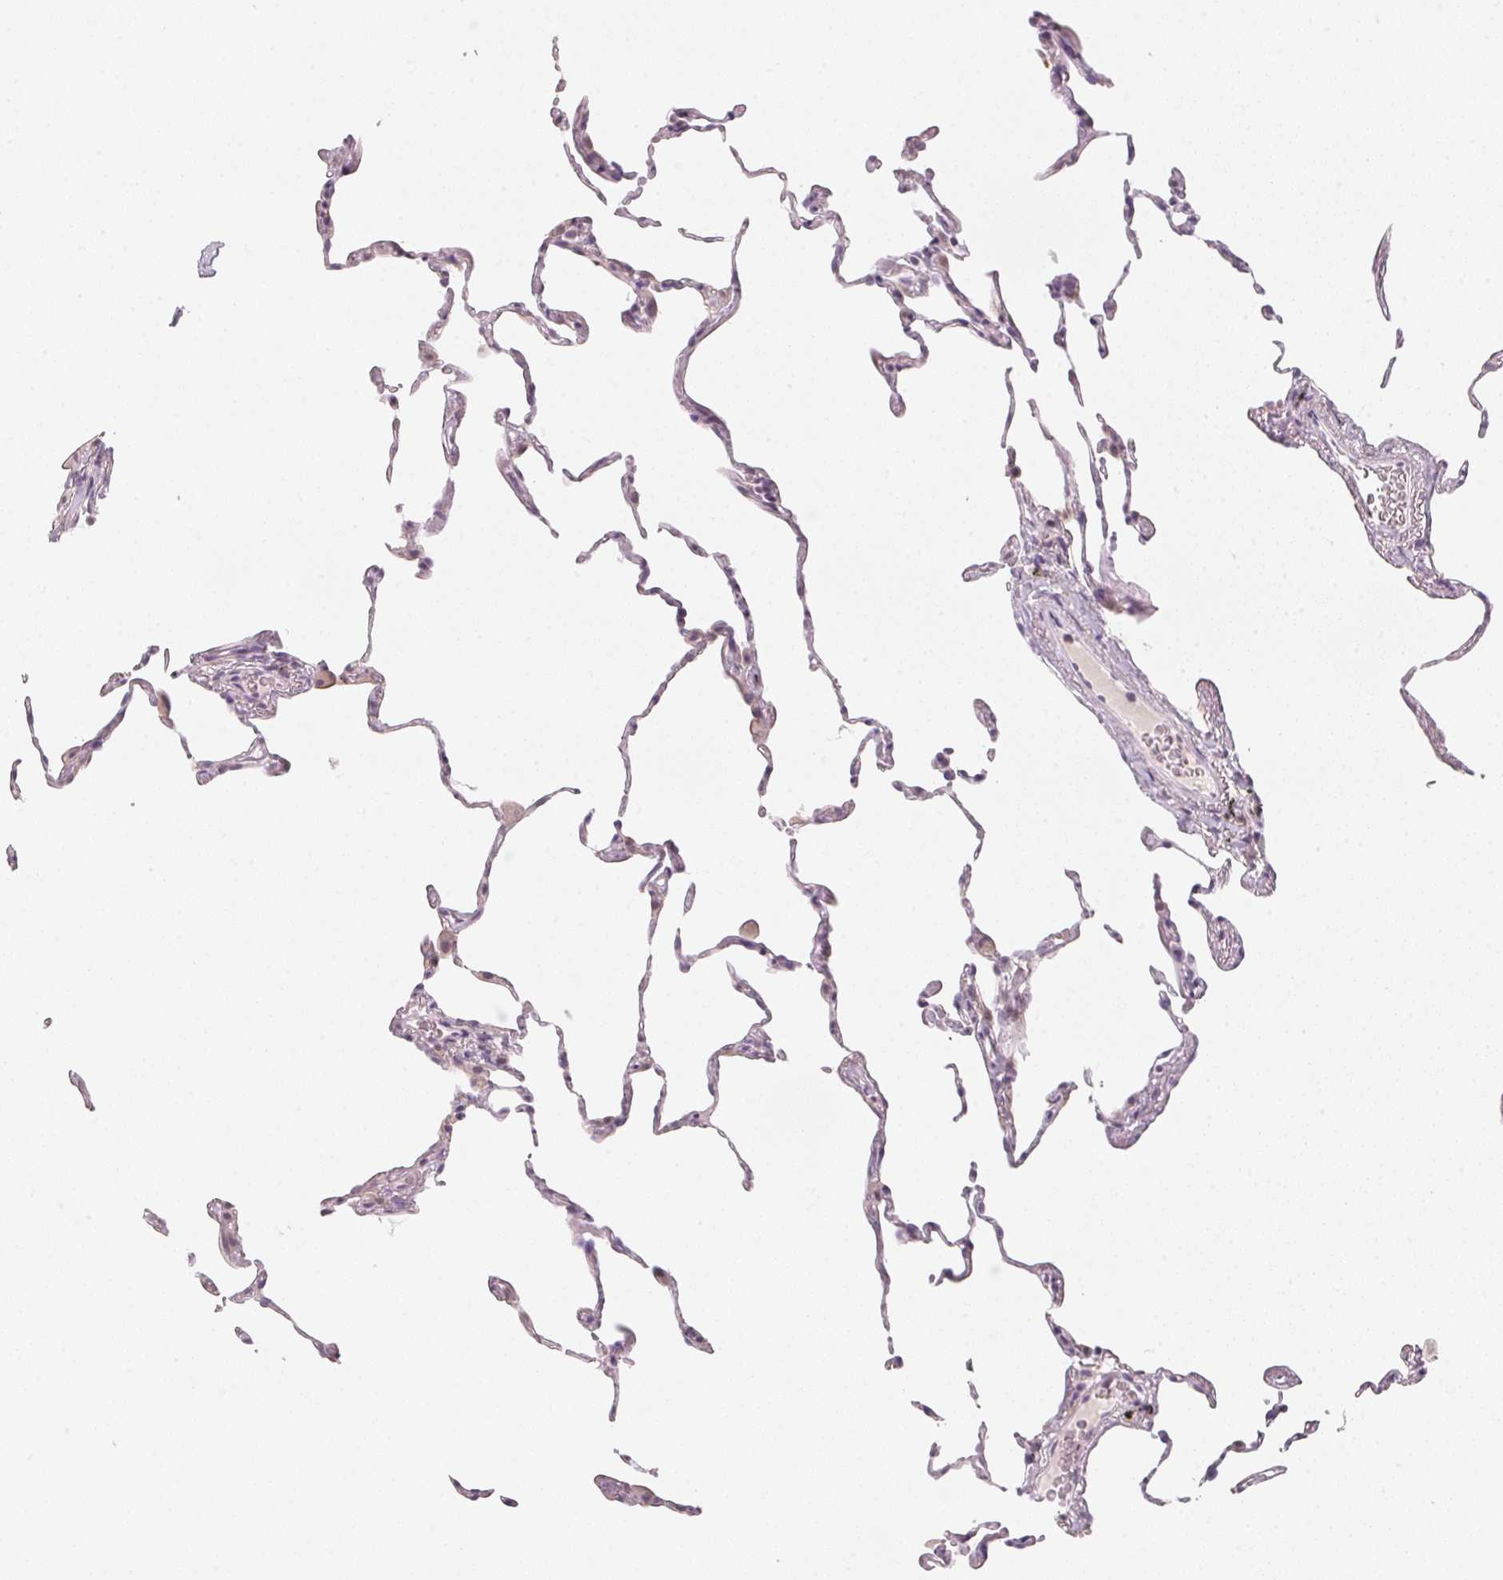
{"staining": {"intensity": "negative", "quantity": "none", "location": "none"}, "tissue": "lung", "cell_type": "Alveolar cells", "image_type": "normal", "snomed": [{"axis": "morphology", "description": "Normal tissue, NOS"}, {"axis": "topography", "description": "Lung"}], "caption": "High power microscopy photomicrograph of an IHC image of normal lung, revealing no significant positivity in alveolar cells. (DAB (3,3'-diaminobenzidine) immunohistochemistry with hematoxylin counter stain).", "gene": "CFAP276", "patient": {"sex": "female", "age": 57}}